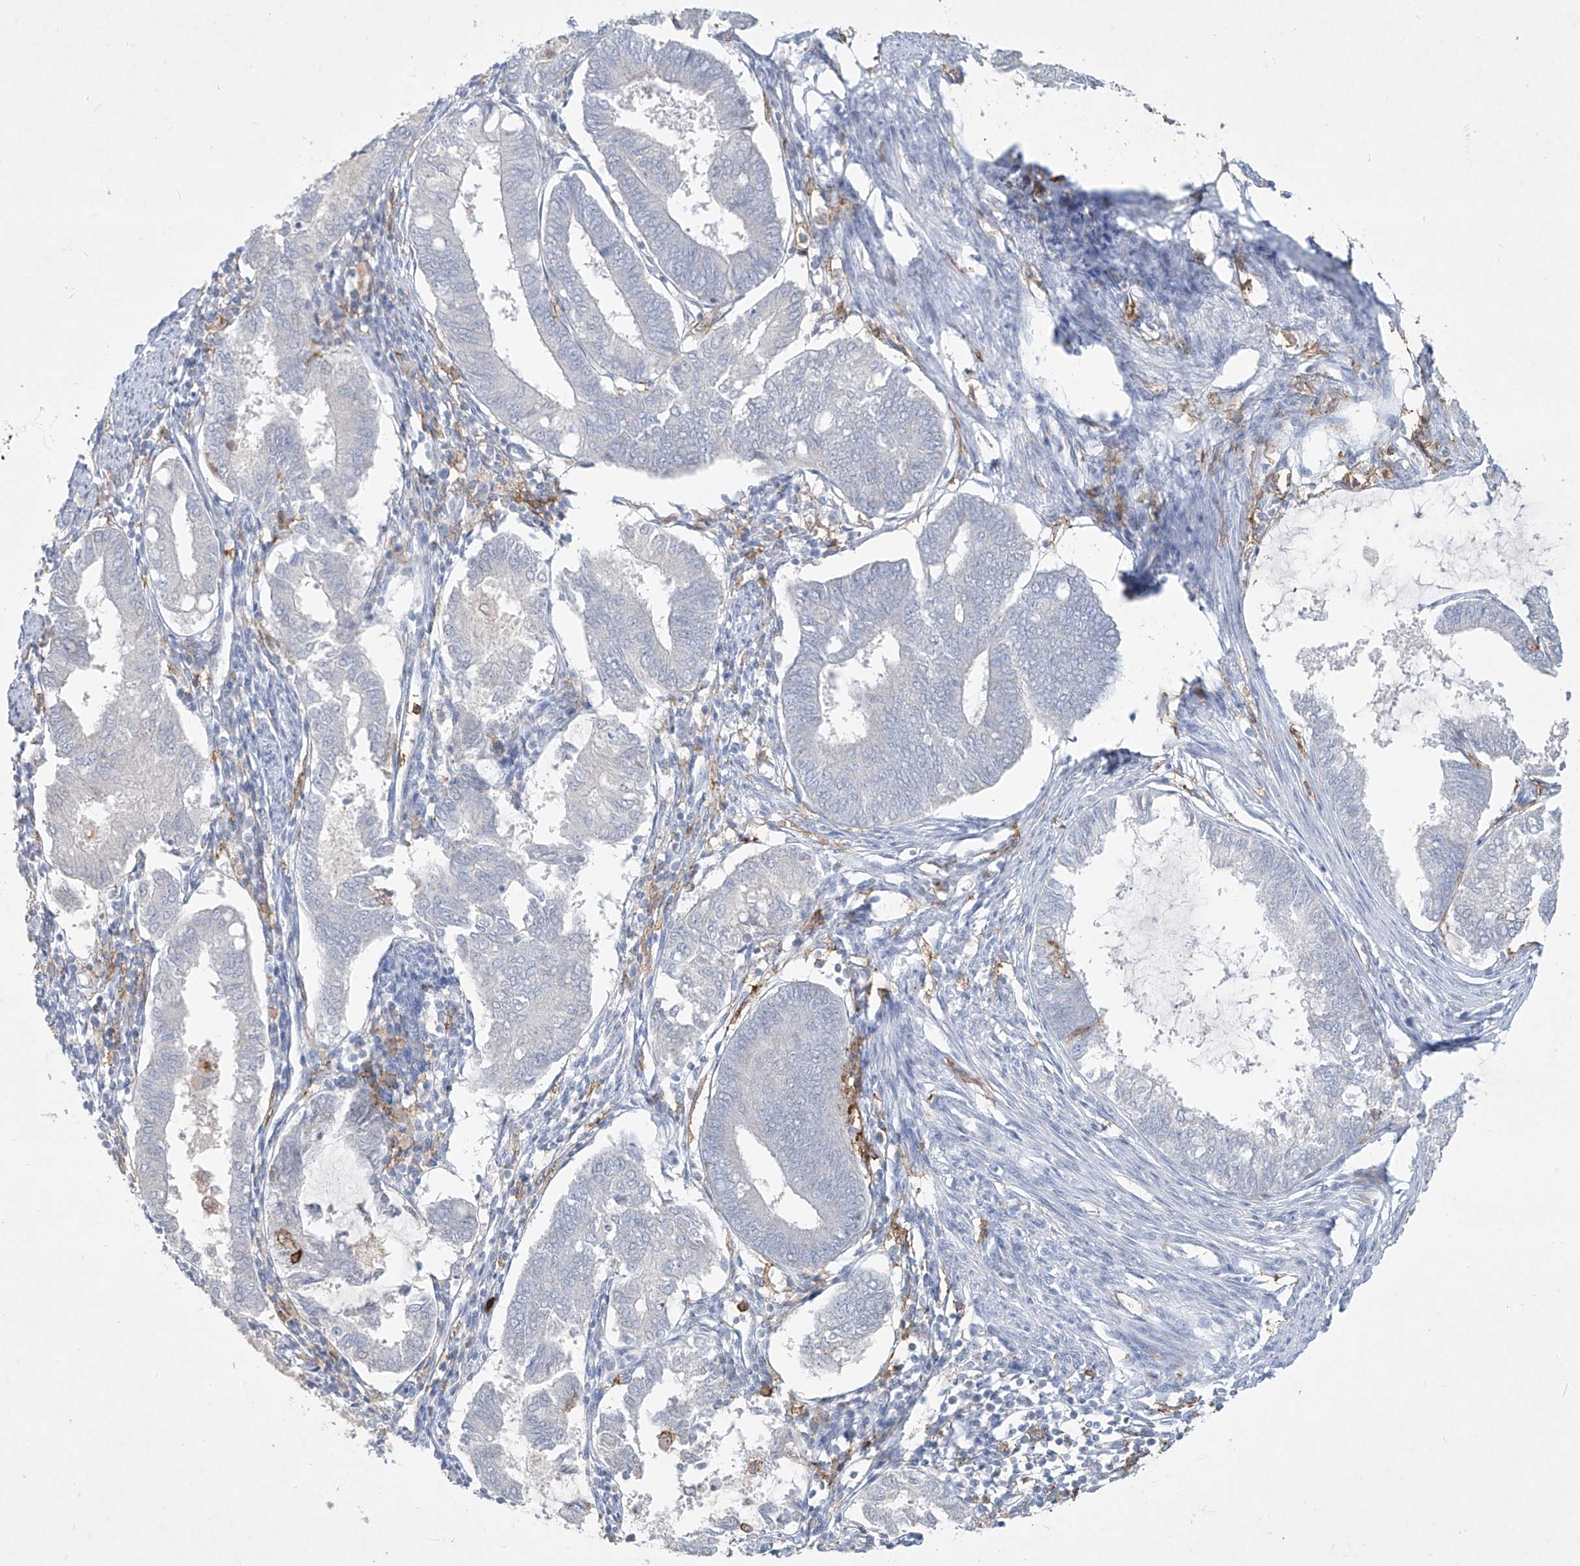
{"staining": {"intensity": "negative", "quantity": "none", "location": "none"}, "tissue": "endometrial cancer", "cell_type": "Tumor cells", "image_type": "cancer", "snomed": [{"axis": "morphology", "description": "Adenocarcinoma, NOS"}, {"axis": "topography", "description": "Endometrium"}], "caption": "Endometrial cancer (adenocarcinoma) was stained to show a protein in brown. There is no significant staining in tumor cells. (DAB IHC with hematoxylin counter stain).", "gene": "FCGR3A", "patient": {"sex": "female", "age": 86}}